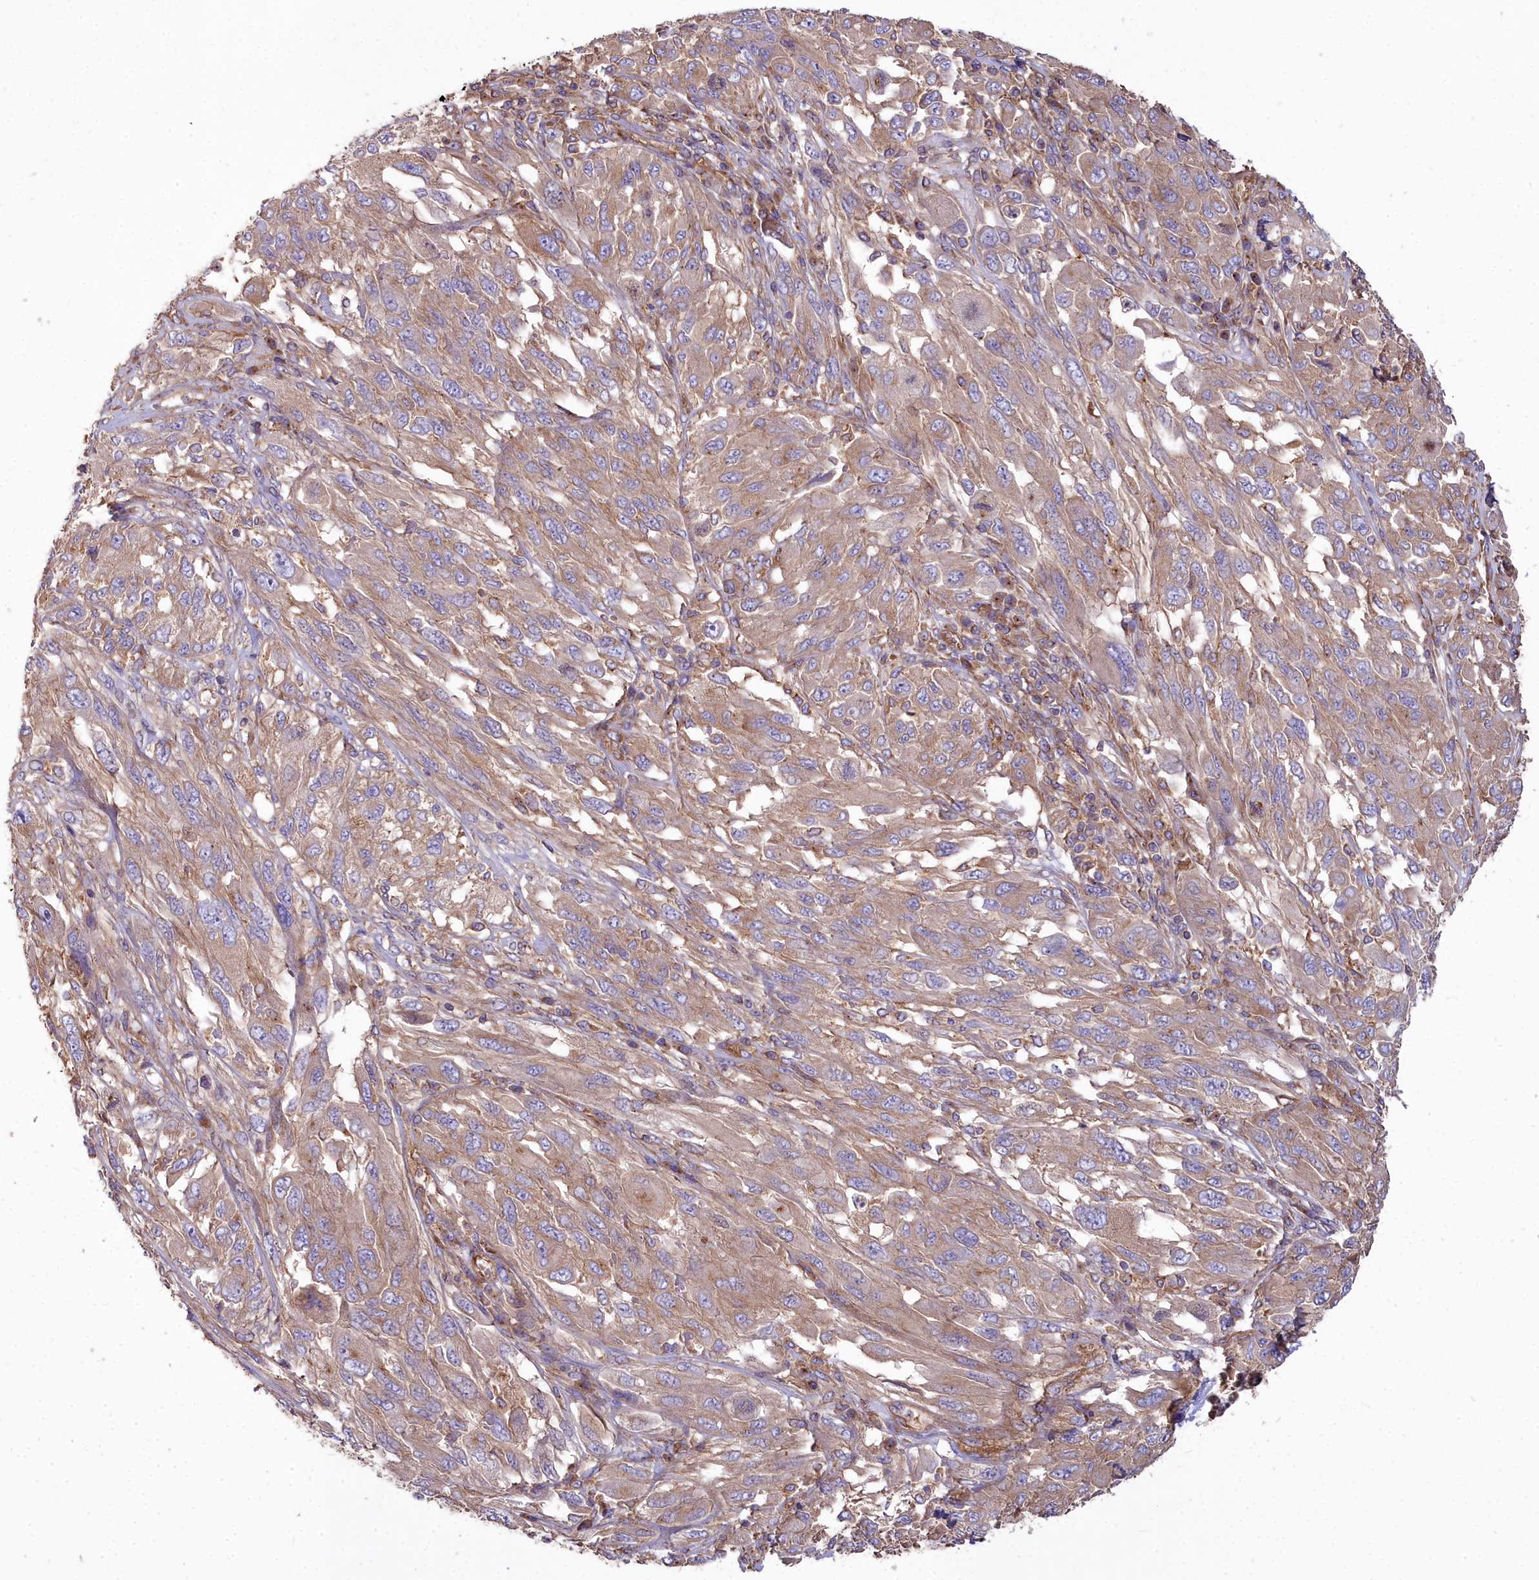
{"staining": {"intensity": "weak", "quantity": "25%-75%", "location": "cytoplasmic/membranous"}, "tissue": "melanoma", "cell_type": "Tumor cells", "image_type": "cancer", "snomed": [{"axis": "morphology", "description": "Malignant melanoma, NOS"}, {"axis": "topography", "description": "Skin"}], "caption": "DAB (3,3'-diaminobenzidine) immunohistochemical staining of human melanoma displays weak cytoplasmic/membranous protein positivity in about 25%-75% of tumor cells.", "gene": "DCTN3", "patient": {"sex": "female", "age": 91}}